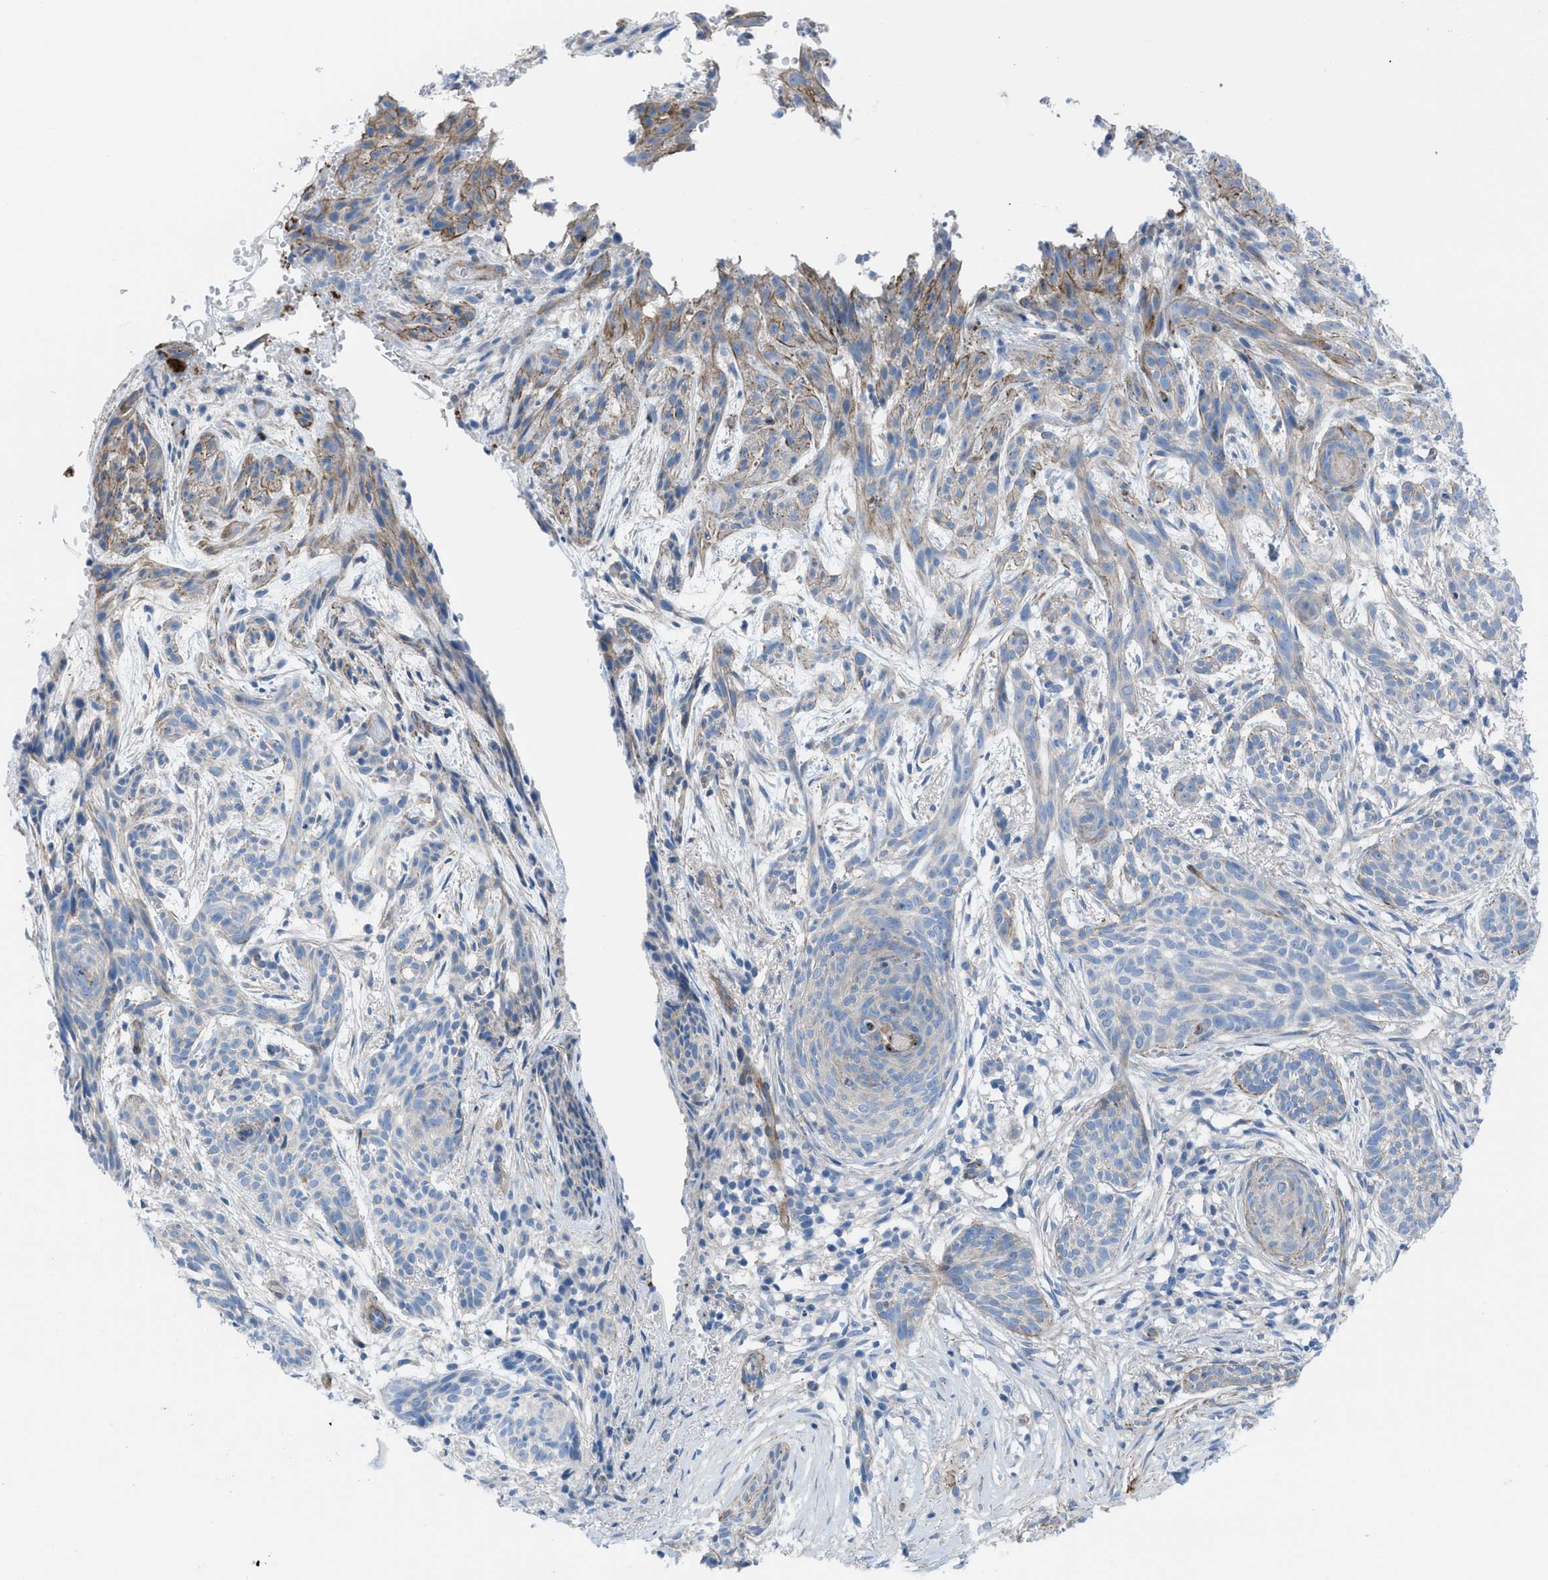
{"staining": {"intensity": "weak", "quantity": "<25%", "location": "cytoplasmic/membranous"}, "tissue": "skin cancer", "cell_type": "Tumor cells", "image_type": "cancer", "snomed": [{"axis": "morphology", "description": "Basal cell carcinoma"}, {"axis": "topography", "description": "Skin"}], "caption": "A photomicrograph of human basal cell carcinoma (skin) is negative for staining in tumor cells.", "gene": "KCNH7", "patient": {"sex": "female", "age": 59}}